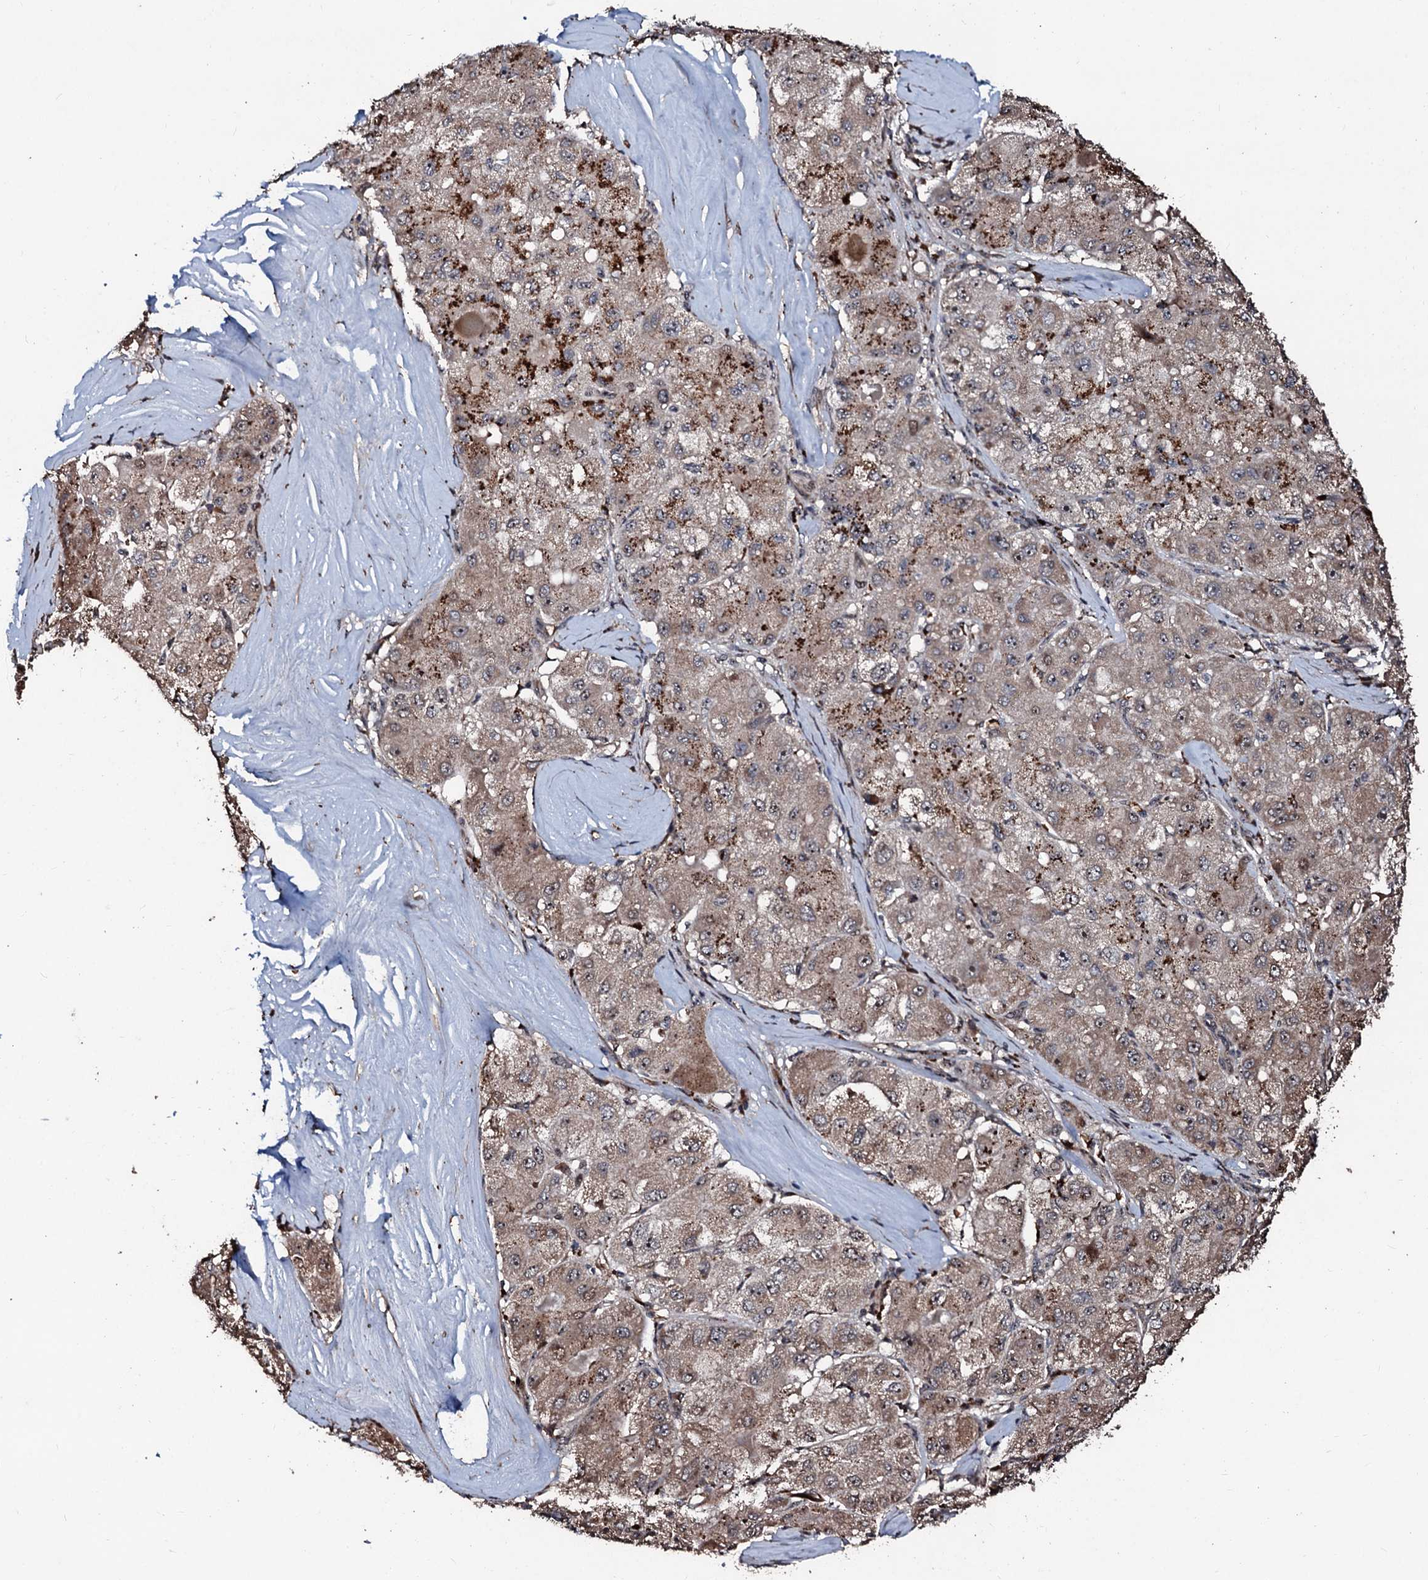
{"staining": {"intensity": "weak", "quantity": ">75%", "location": "cytoplasmic/membranous,nuclear"}, "tissue": "liver cancer", "cell_type": "Tumor cells", "image_type": "cancer", "snomed": [{"axis": "morphology", "description": "Carcinoma, Hepatocellular, NOS"}, {"axis": "topography", "description": "Liver"}], "caption": "IHC micrograph of liver hepatocellular carcinoma stained for a protein (brown), which exhibits low levels of weak cytoplasmic/membranous and nuclear expression in about >75% of tumor cells.", "gene": "SUPT7L", "patient": {"sex": "male", "age": 80}}